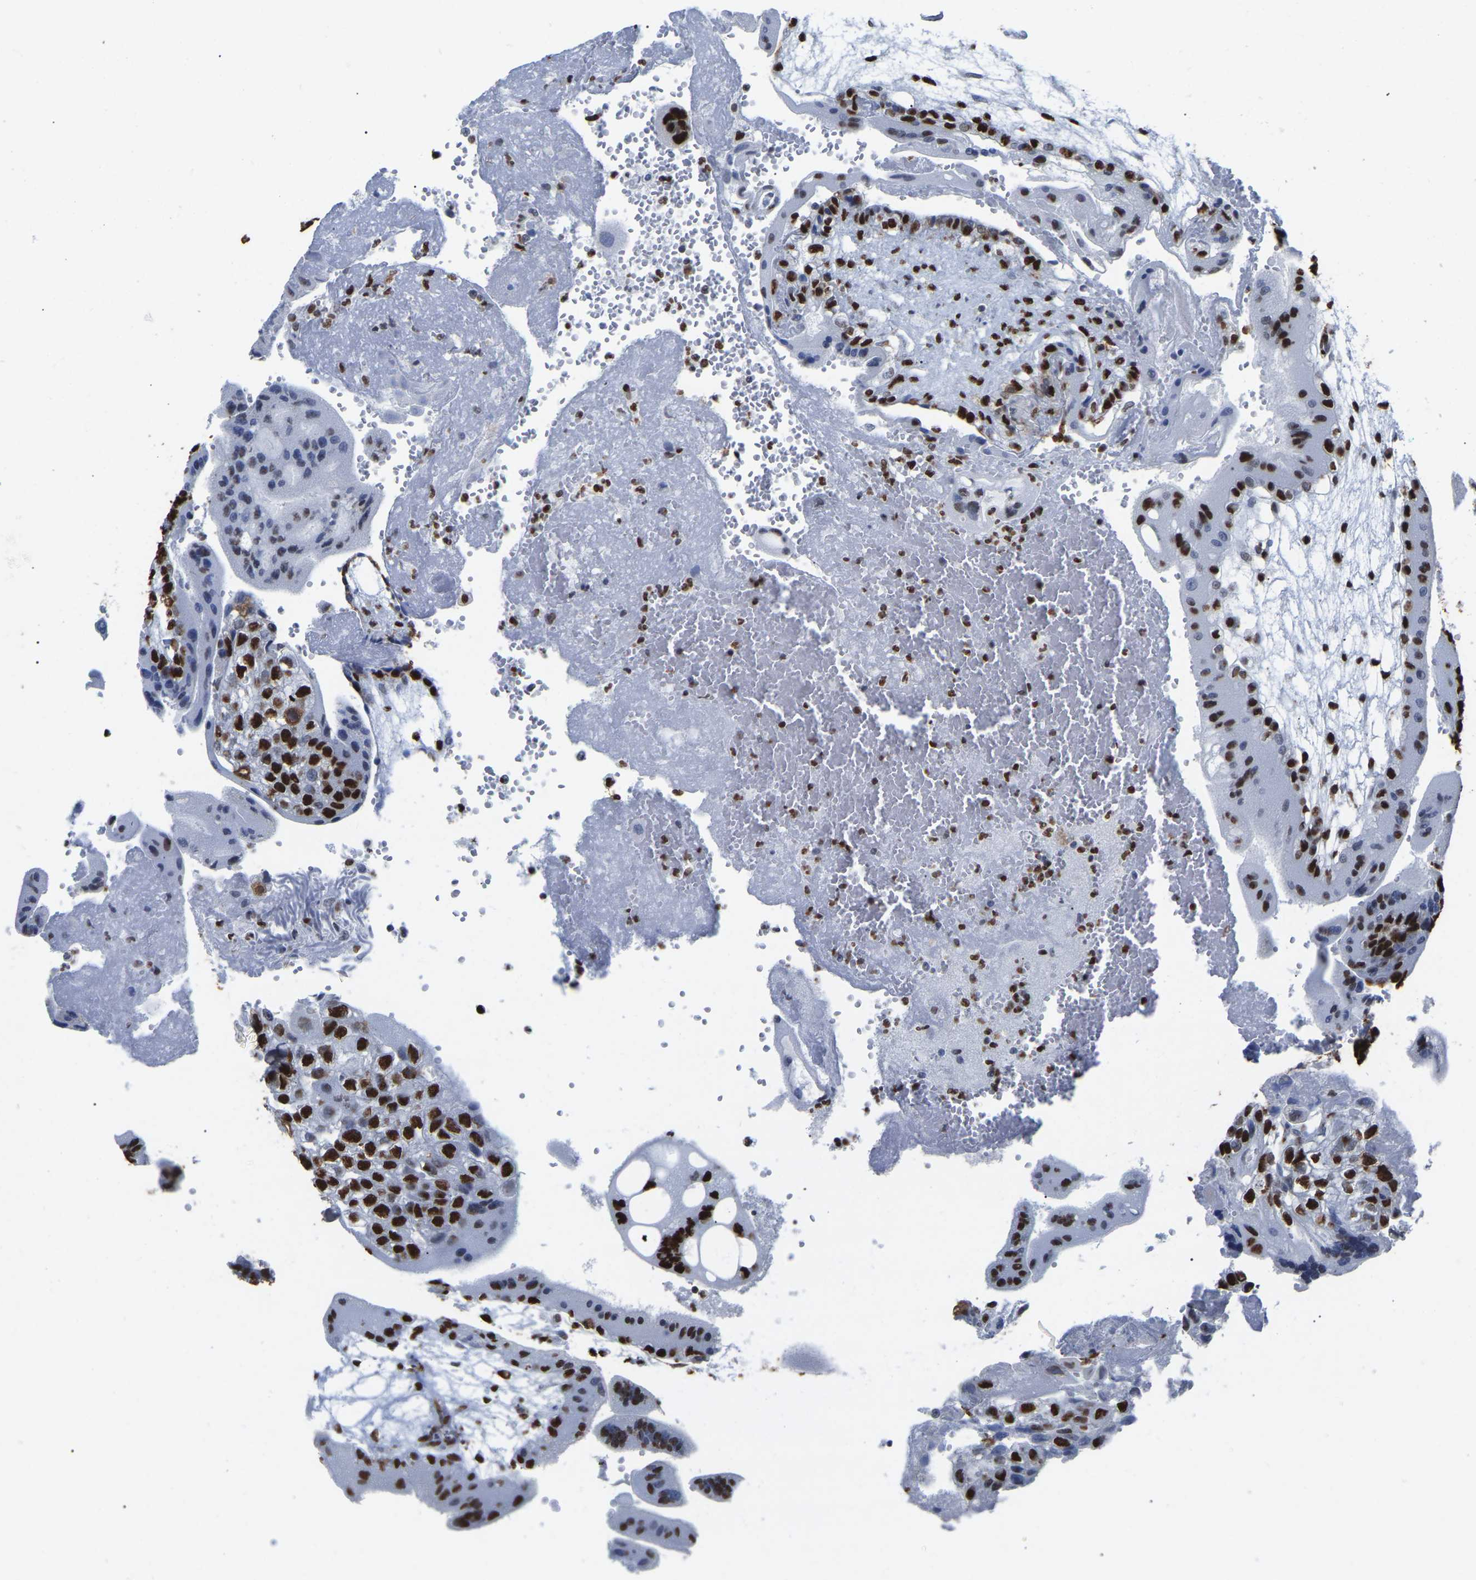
{"staining": {"intensity": "strong", "quantity": ">75%", "location": "nuclear"}, "tissue": "fallopian tube", "cell_type": "Glandular cells", "image_type": "normal", "snomed": [{"axis": "morphology", "description": "Normal tissue, NOS"}, {"axis": "topography", "description": "Fallopian tube"}, {"axis": "topography", "description": "Placenta"}], "caption": "Glandular cells show high levels of strong nuclear staining in approximately >75% of cells in unremarkable human fallopian tube.", "gene": "RBL2", "patient": {"sex": "female", "age": 32}}